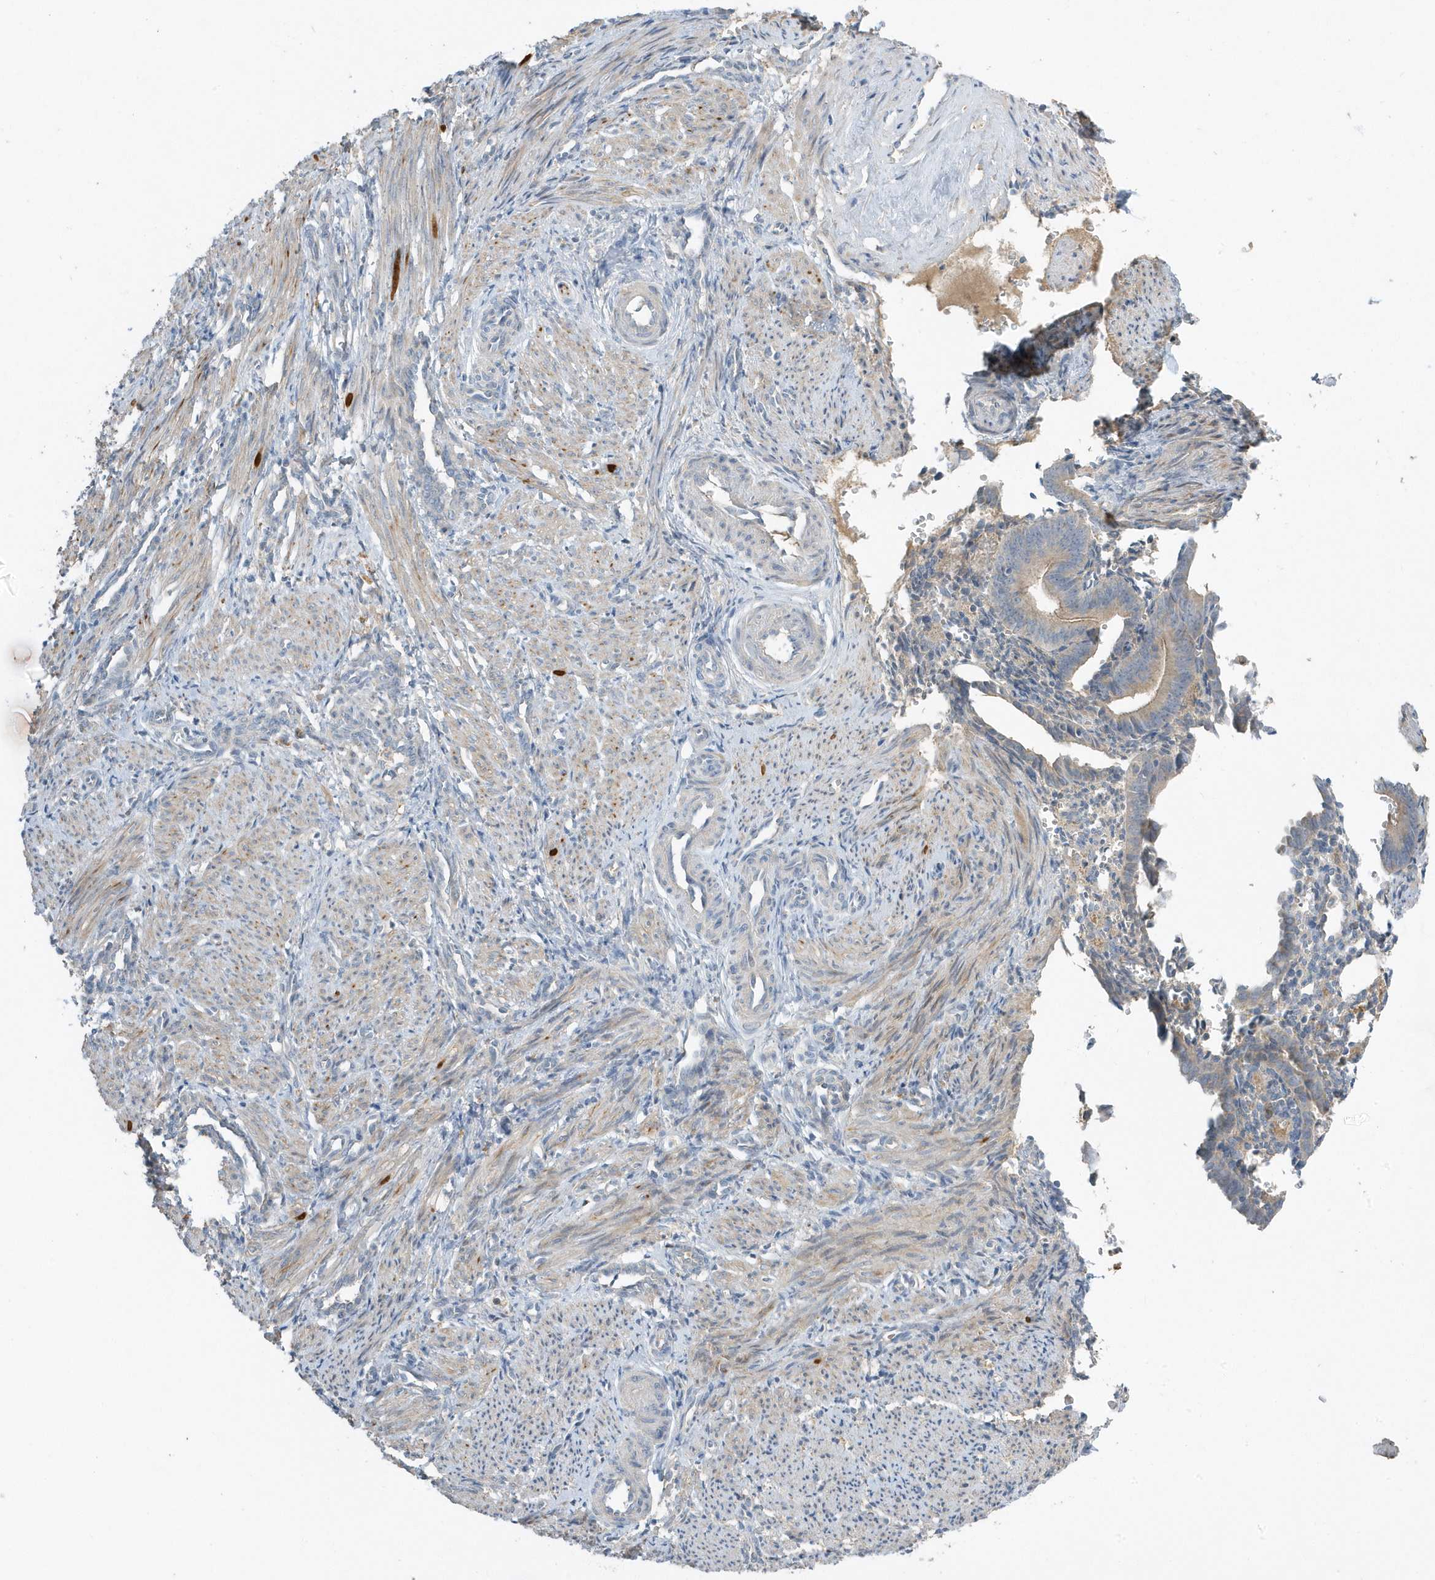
{"staining": {"intensity": "weak", "quantity": "25%-75%", "location": "cytoplasmic/membranous"}, "tissue": "smooth muscle", "cell_type": "Smooth muscle cells", "image_type": "normal", "snomed": [{"axis": "morphology", "description": "Normal tissue, NOS"}, {"axis": "topography", "description": "Endometrium"}], "caption": "Normal smooth muscle exhibits weak cytoplasmic/membranous staining in approximately 25%-75% of smooth muscle cells.", "gene": "USP53", "patient": {"sex": "female", "age": 33}}